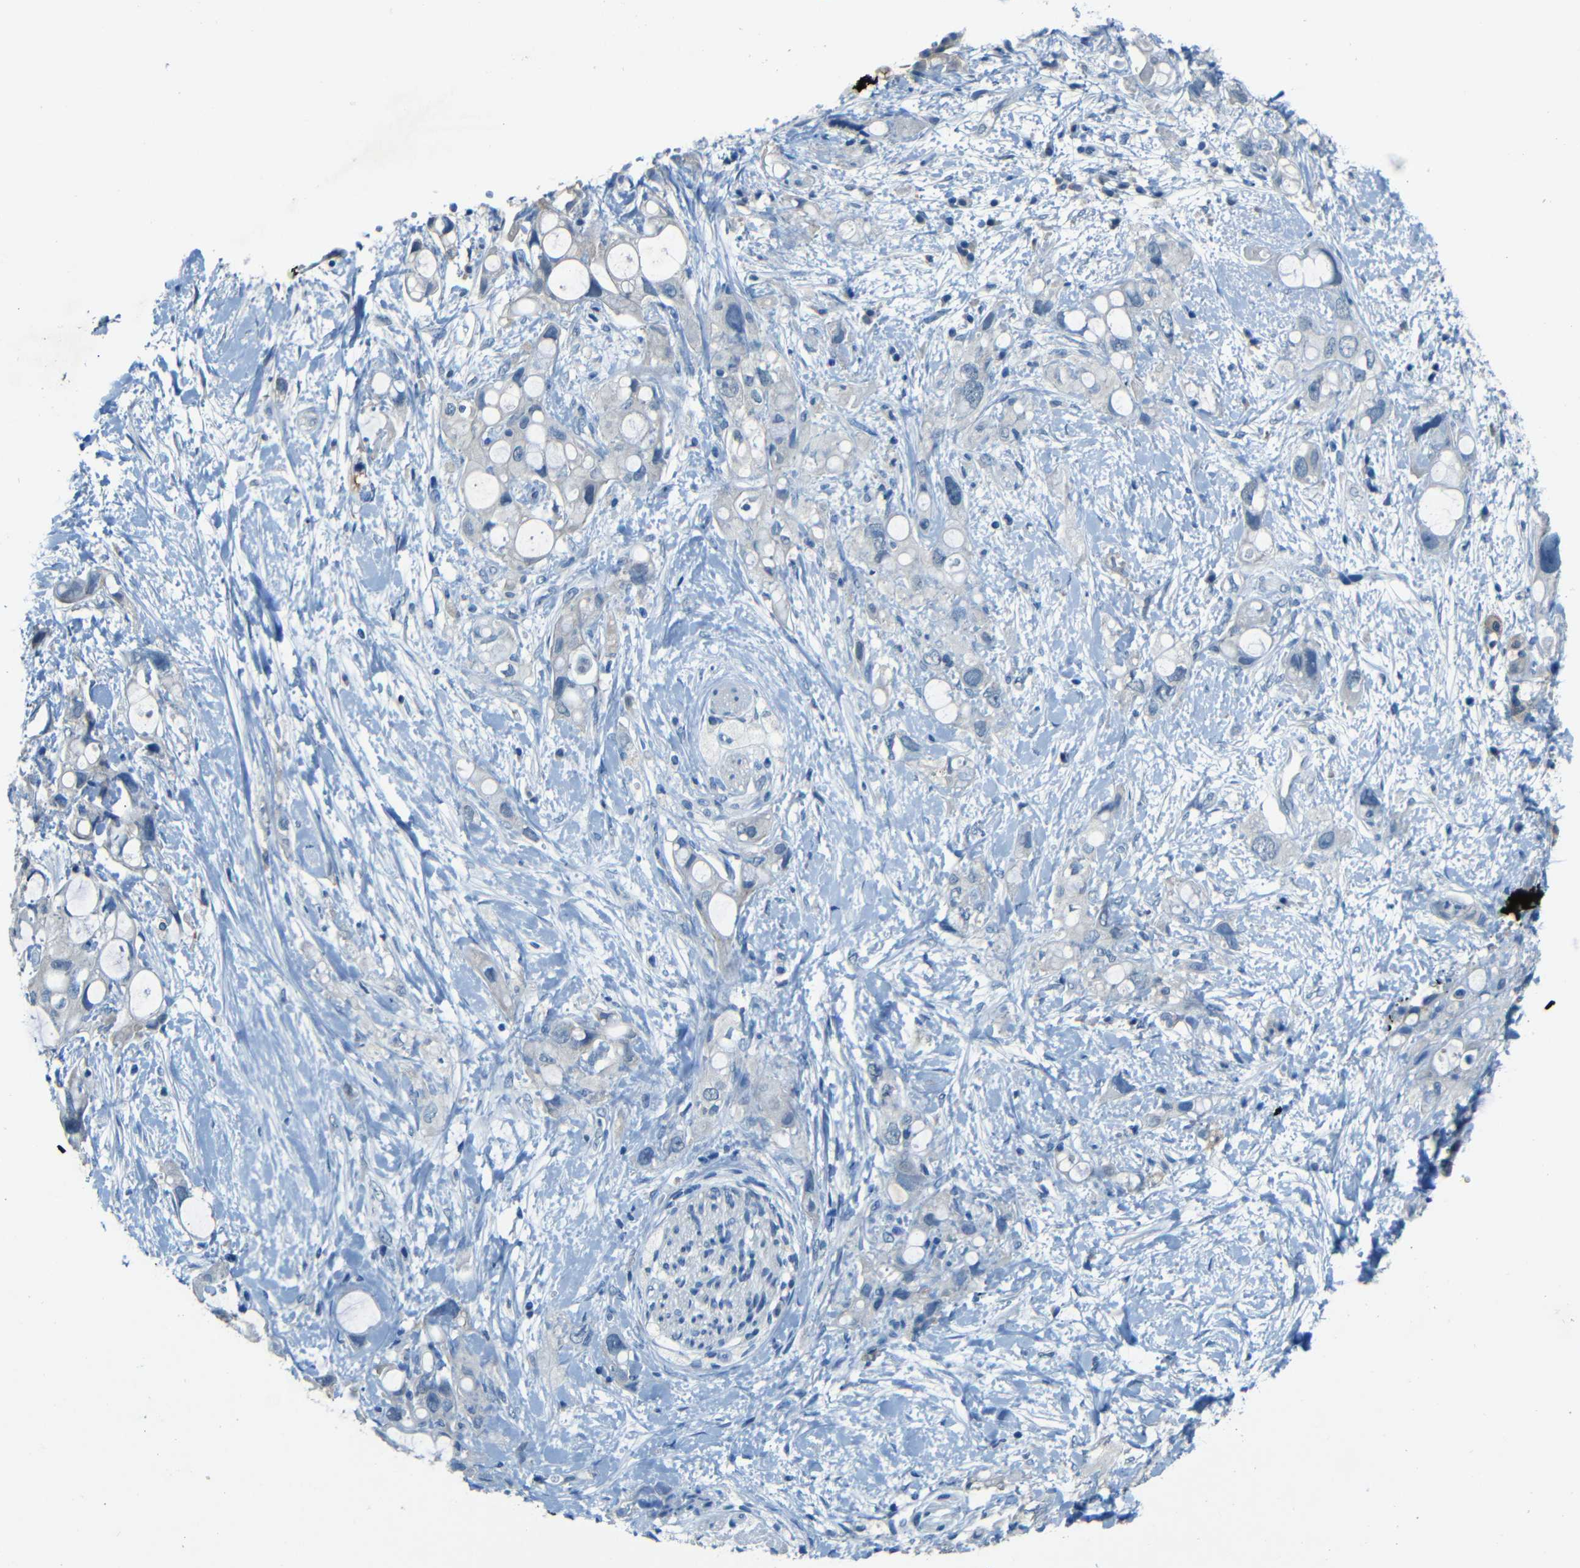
{"staining": {"intensity": "negative", "quantity": "none", "location": "none"}, "tissue": "pancreatic cancer", "cell_type": "Tumor cells", "image_type": "cancer", "snomed": [{"axis": "morphology", "description": "Adenocarcinoma, NOS"}, {"axis": "topography", "description": "Pancreas"}], "caption": "The micrograph reveals no significant positivity in tumor cells of pancreatic cancer. (Brightfield microscopy of DAB (3,3'-diaminobenzidine) immunohistochemistry at high magnification).", "gene": "ZMAT1", "patient": {"sex": "female", "age": 56}}